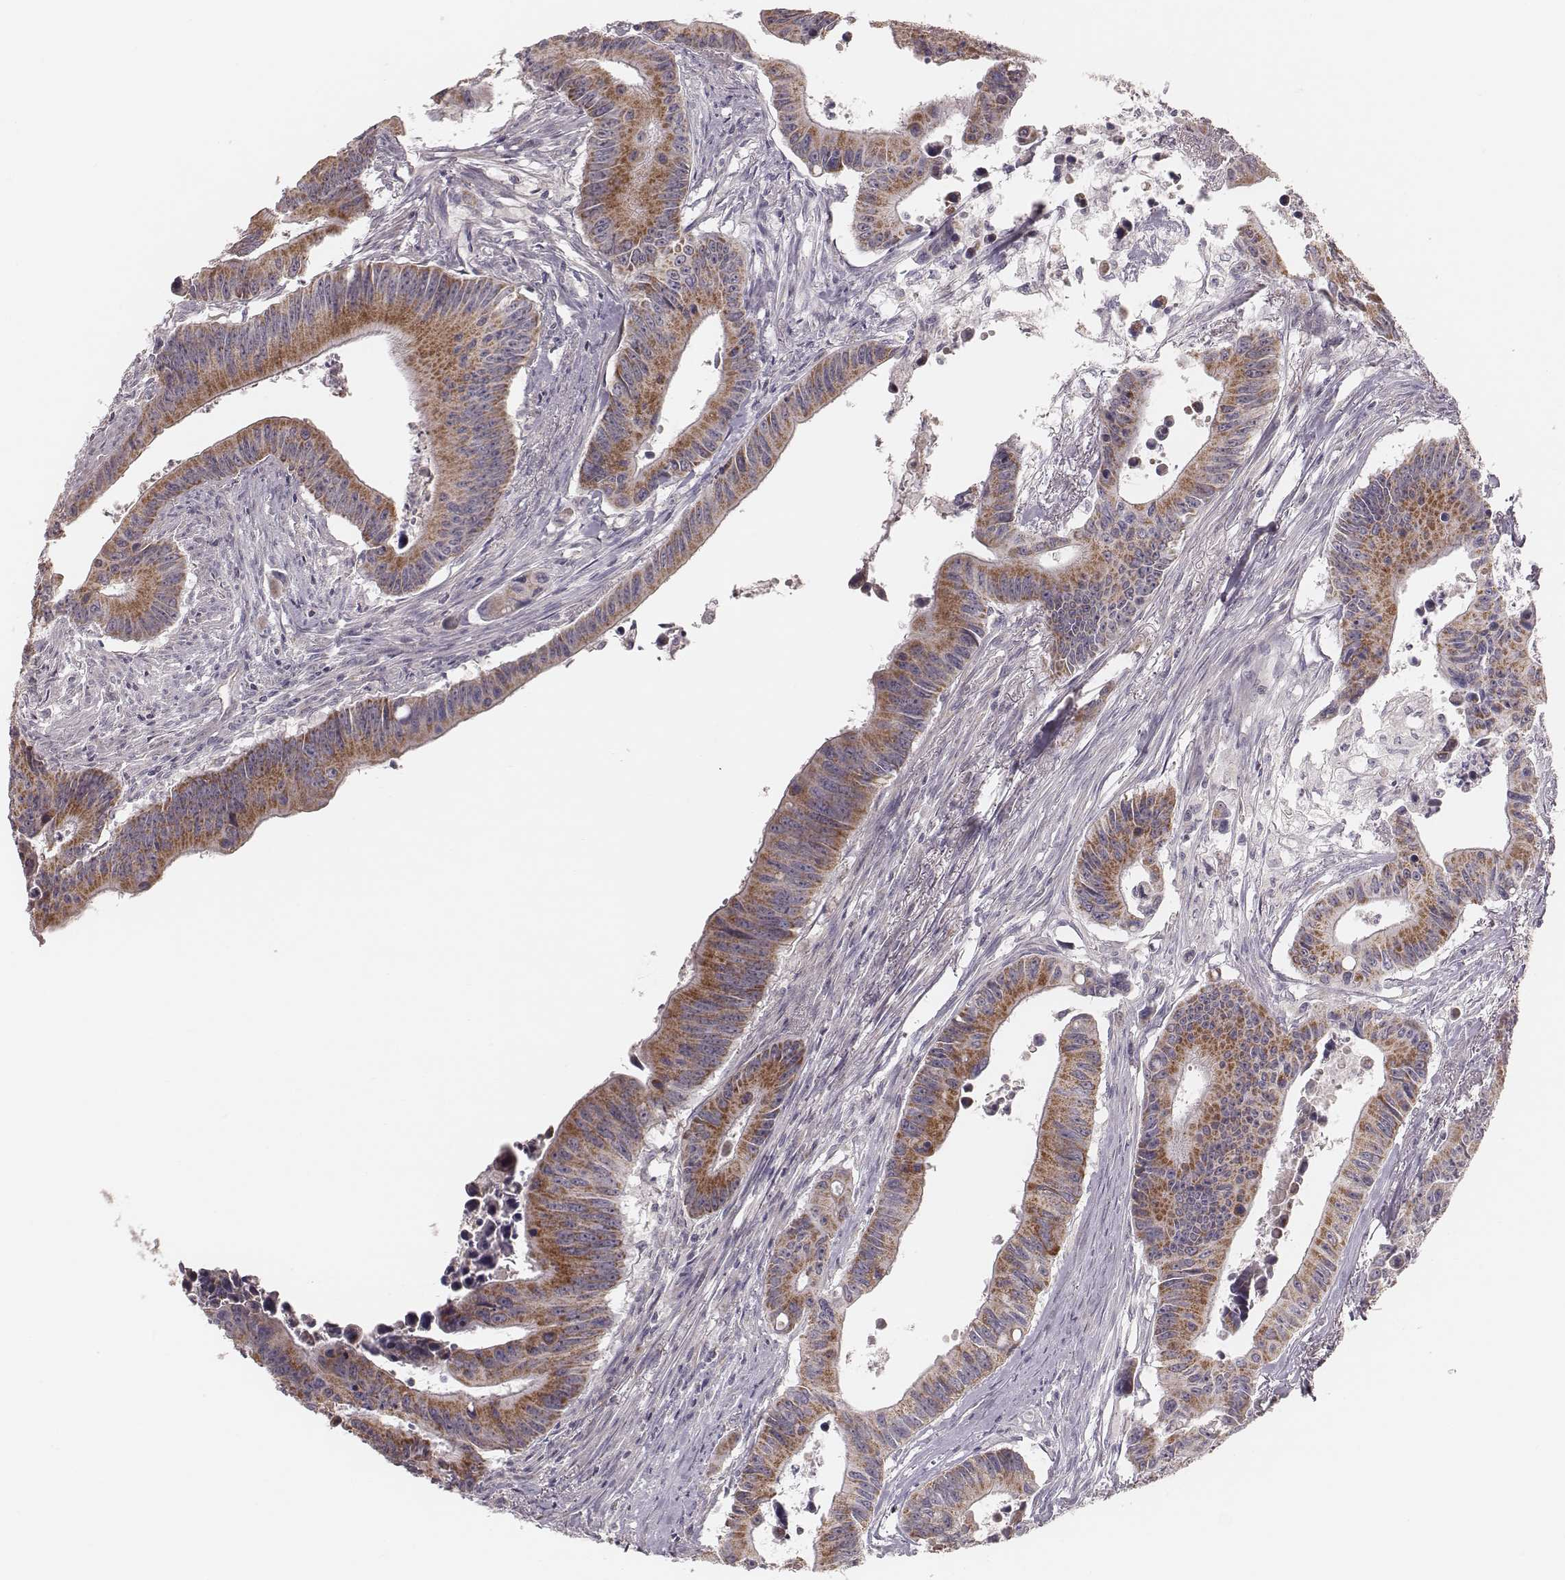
{"staining": {"intensity": "moderate", "quantity": ">75%", "location": "cytoplasmic/membranous"}, "tissue": "colorectal cancer", "cell_type": "Tumor cells", "image_type": "cancer", "snomed": [{"axis": "morphology", "description": "Adenocarcinoma, NOS"}, {"axis": "topography", "description": "Colon"}], "caption": "High-power microscopy captured an immunohistochemistry (IHC) image of colorectal adenocarcinoma, revealing moderate cytoplasmic/membranous staining in approximately >75% of tumor cells.", "gene": "MRPS27", "patient": {"sex": "female", "age": 87}}